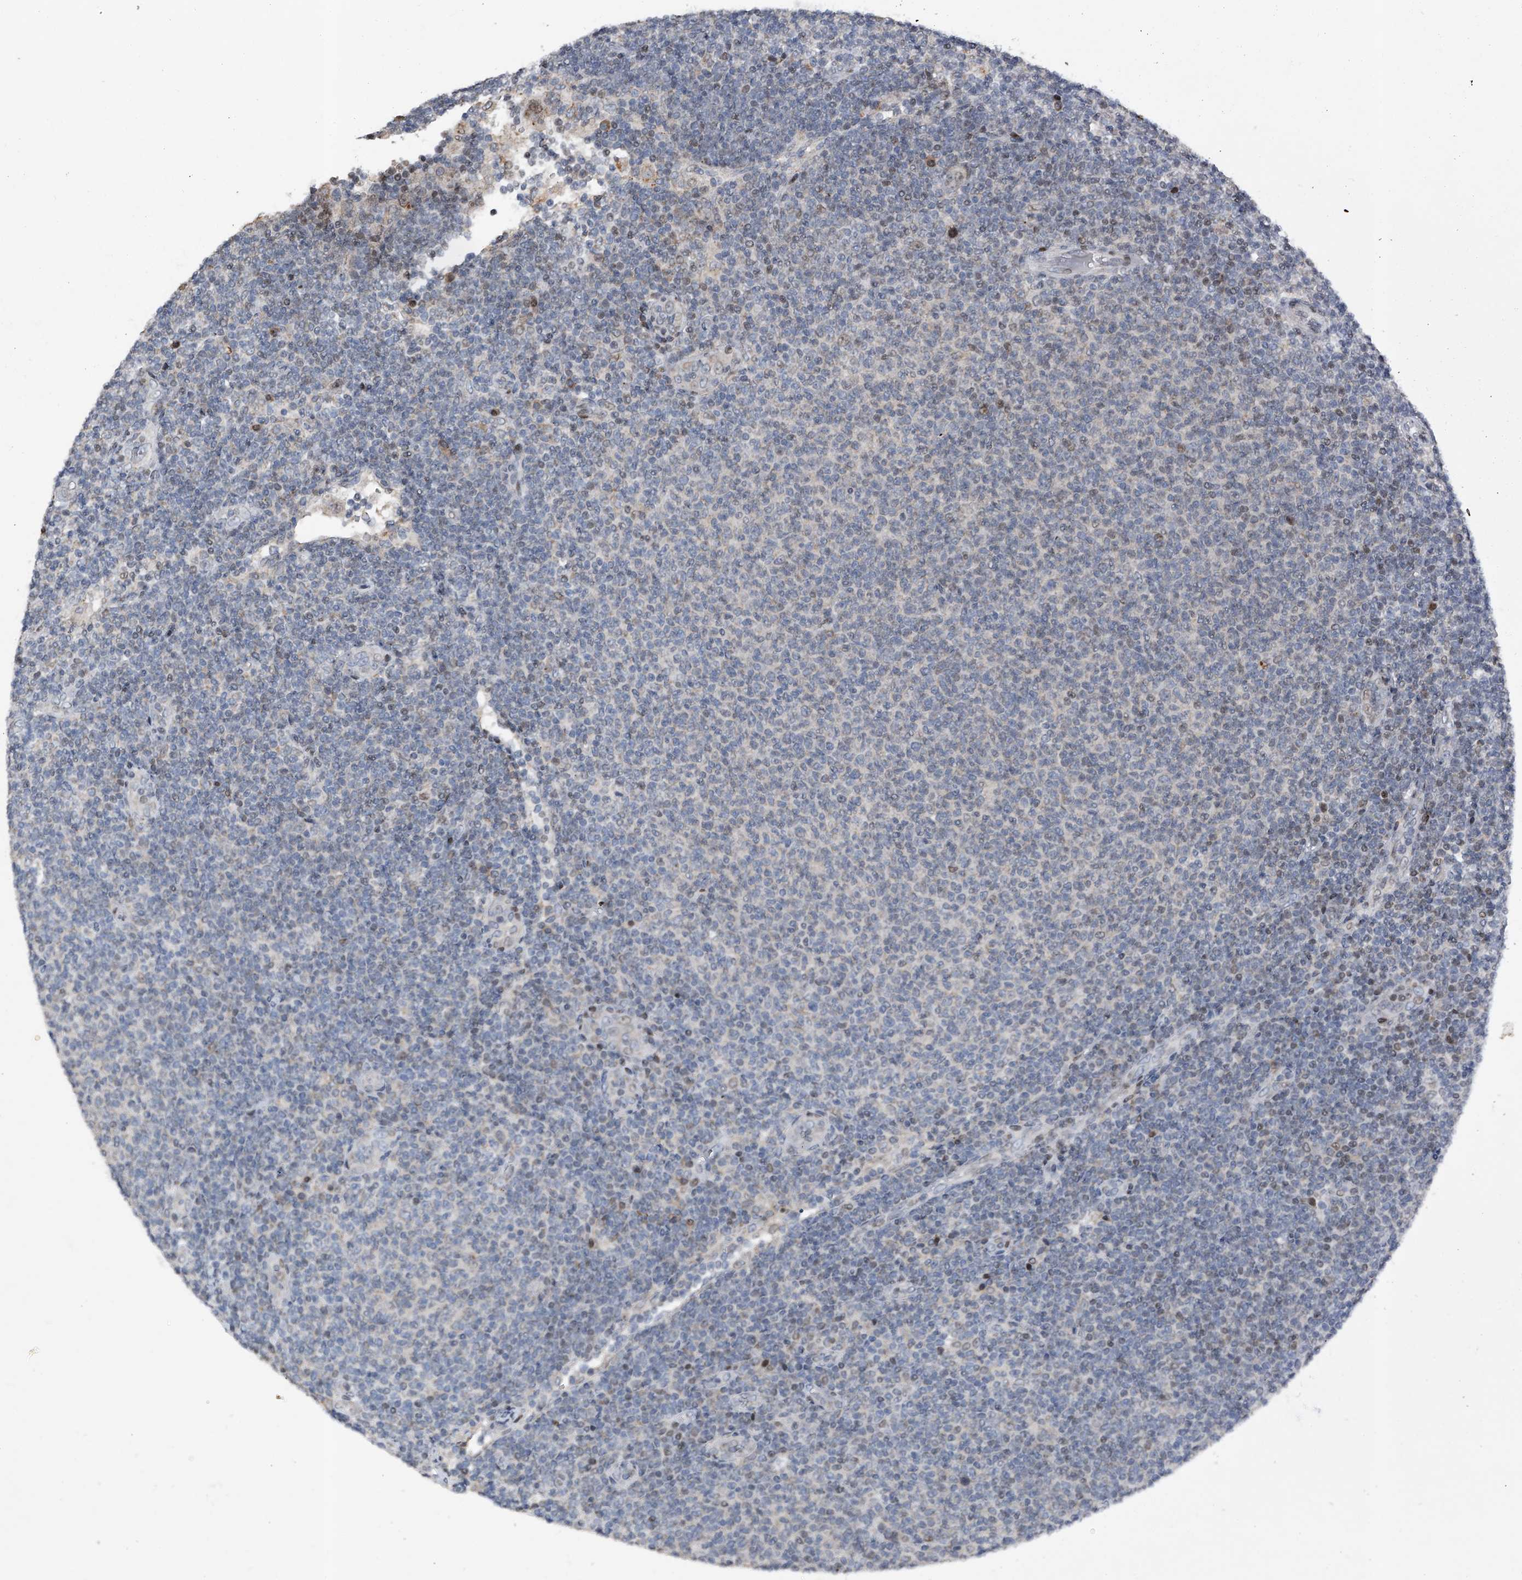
{"staining": {"intensity": "negative", "quantity": "none", "location": "none"}, "tissue": "lymphoma", "cell_type": "Tumor cells", "image_type": "cancer", "snomed": [{"axis": "morphology", "description": "Malignant lymphoma, non-Hodgkin's type, Low grade"}, {"axis": "topography", "description": "Lymph node"}], "caption": "Human low-grade malignant lymphoma, non-Hodgkin's type stained for a protein using IHC displays no positivity in tumor cells.", "gene": "RWDD2A", "patient": {"sex": "male", "age": 66}}